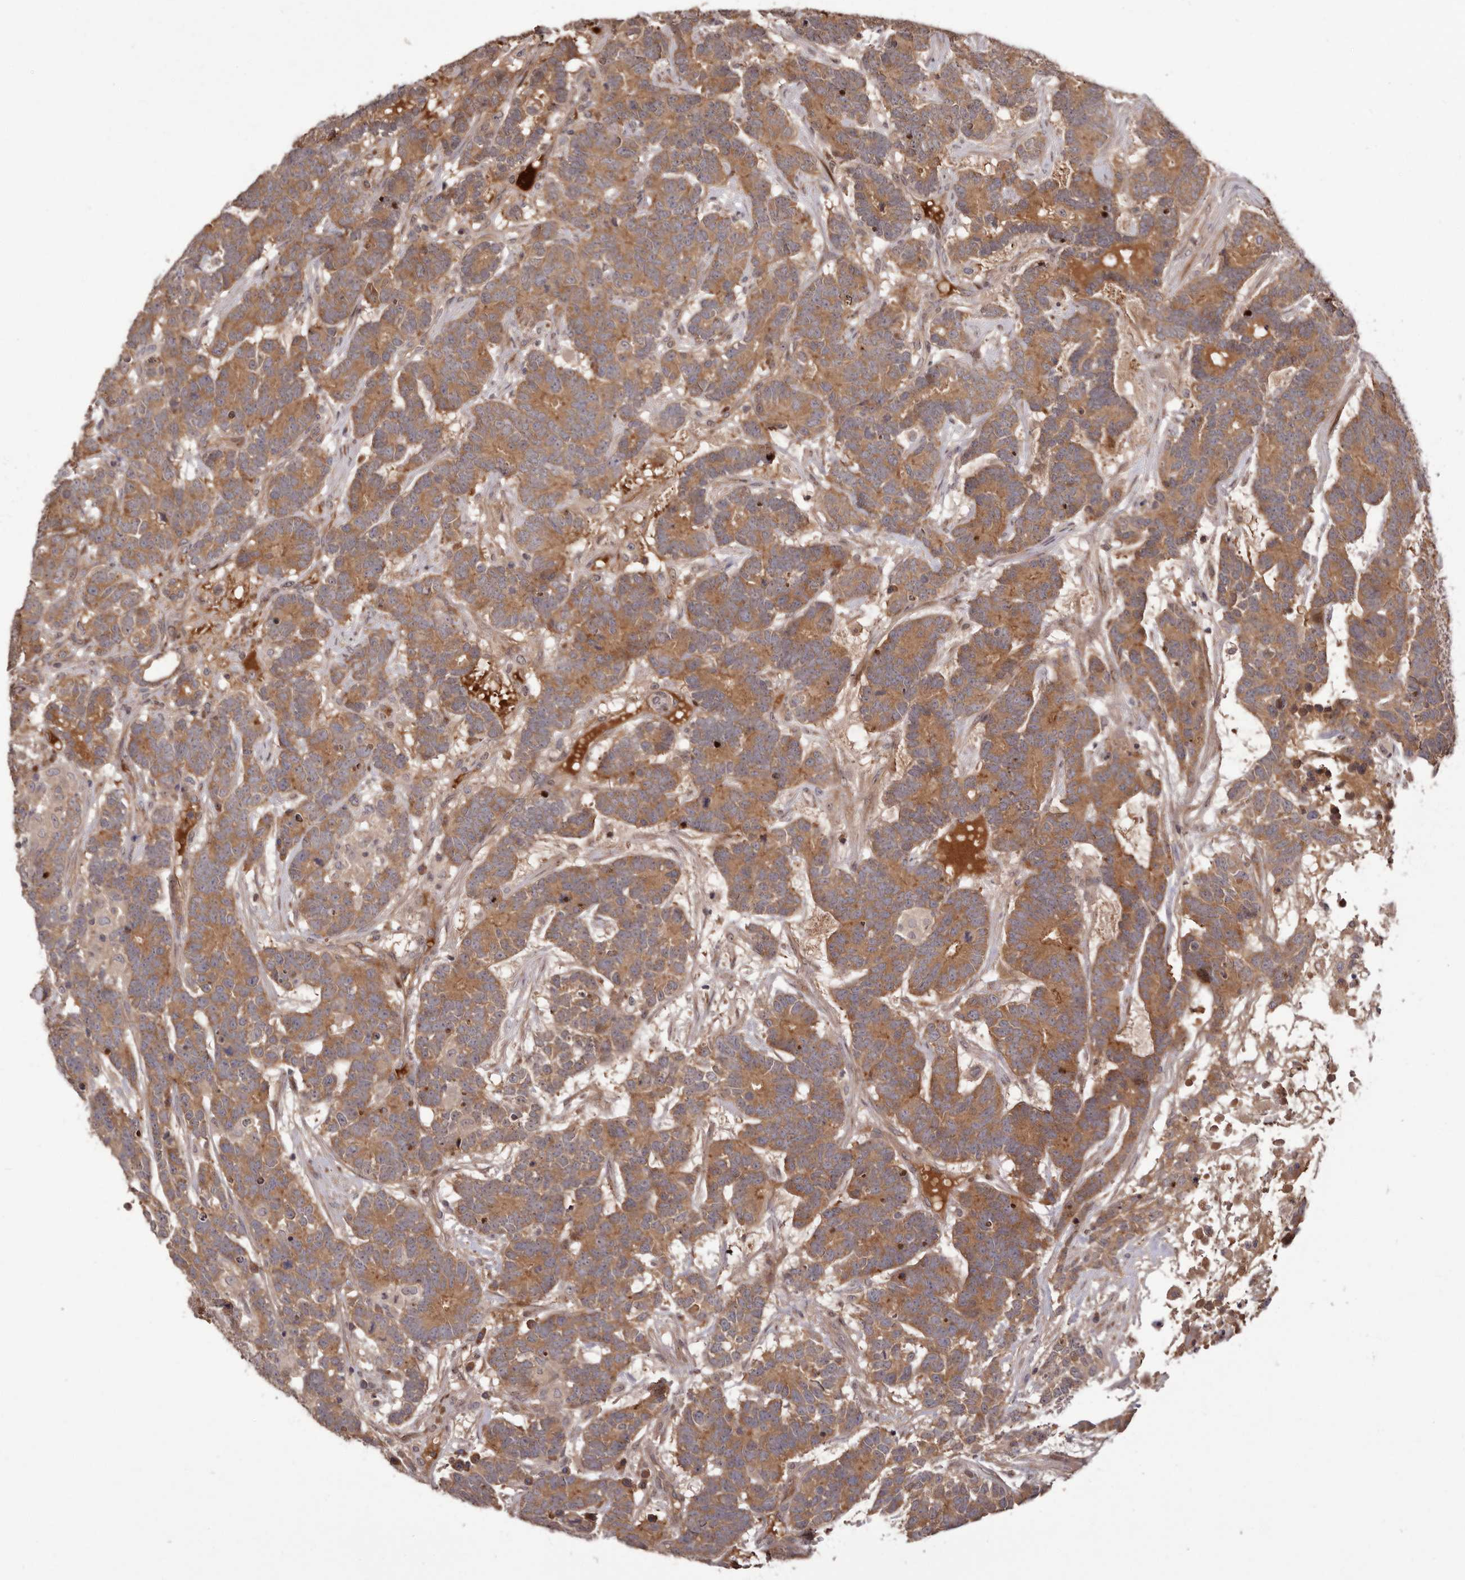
{"staining": {"intensity": "moderate", "quantity": ">75%", "location": "cytoplasmic/membranous"}, "tissue": "testis cancer", "cell_type": "Tumor cells", "image_type": "cancer", "snomed": [{"axis": "morphology", "description": "Carcinoma, Embryonal, NOS"}, {"axis": "topography", "description": "Testis"}], "caption": "A high-resolution micrograph shows immunohistochemistry (IHC) staining of testis embryonal carcinoma, which exhibits moderate cytoplasmic/membranous staining in about >75% of tumor cells.", "gene": "DOP1A", "patient": {"sex": "male", "age": 26}}